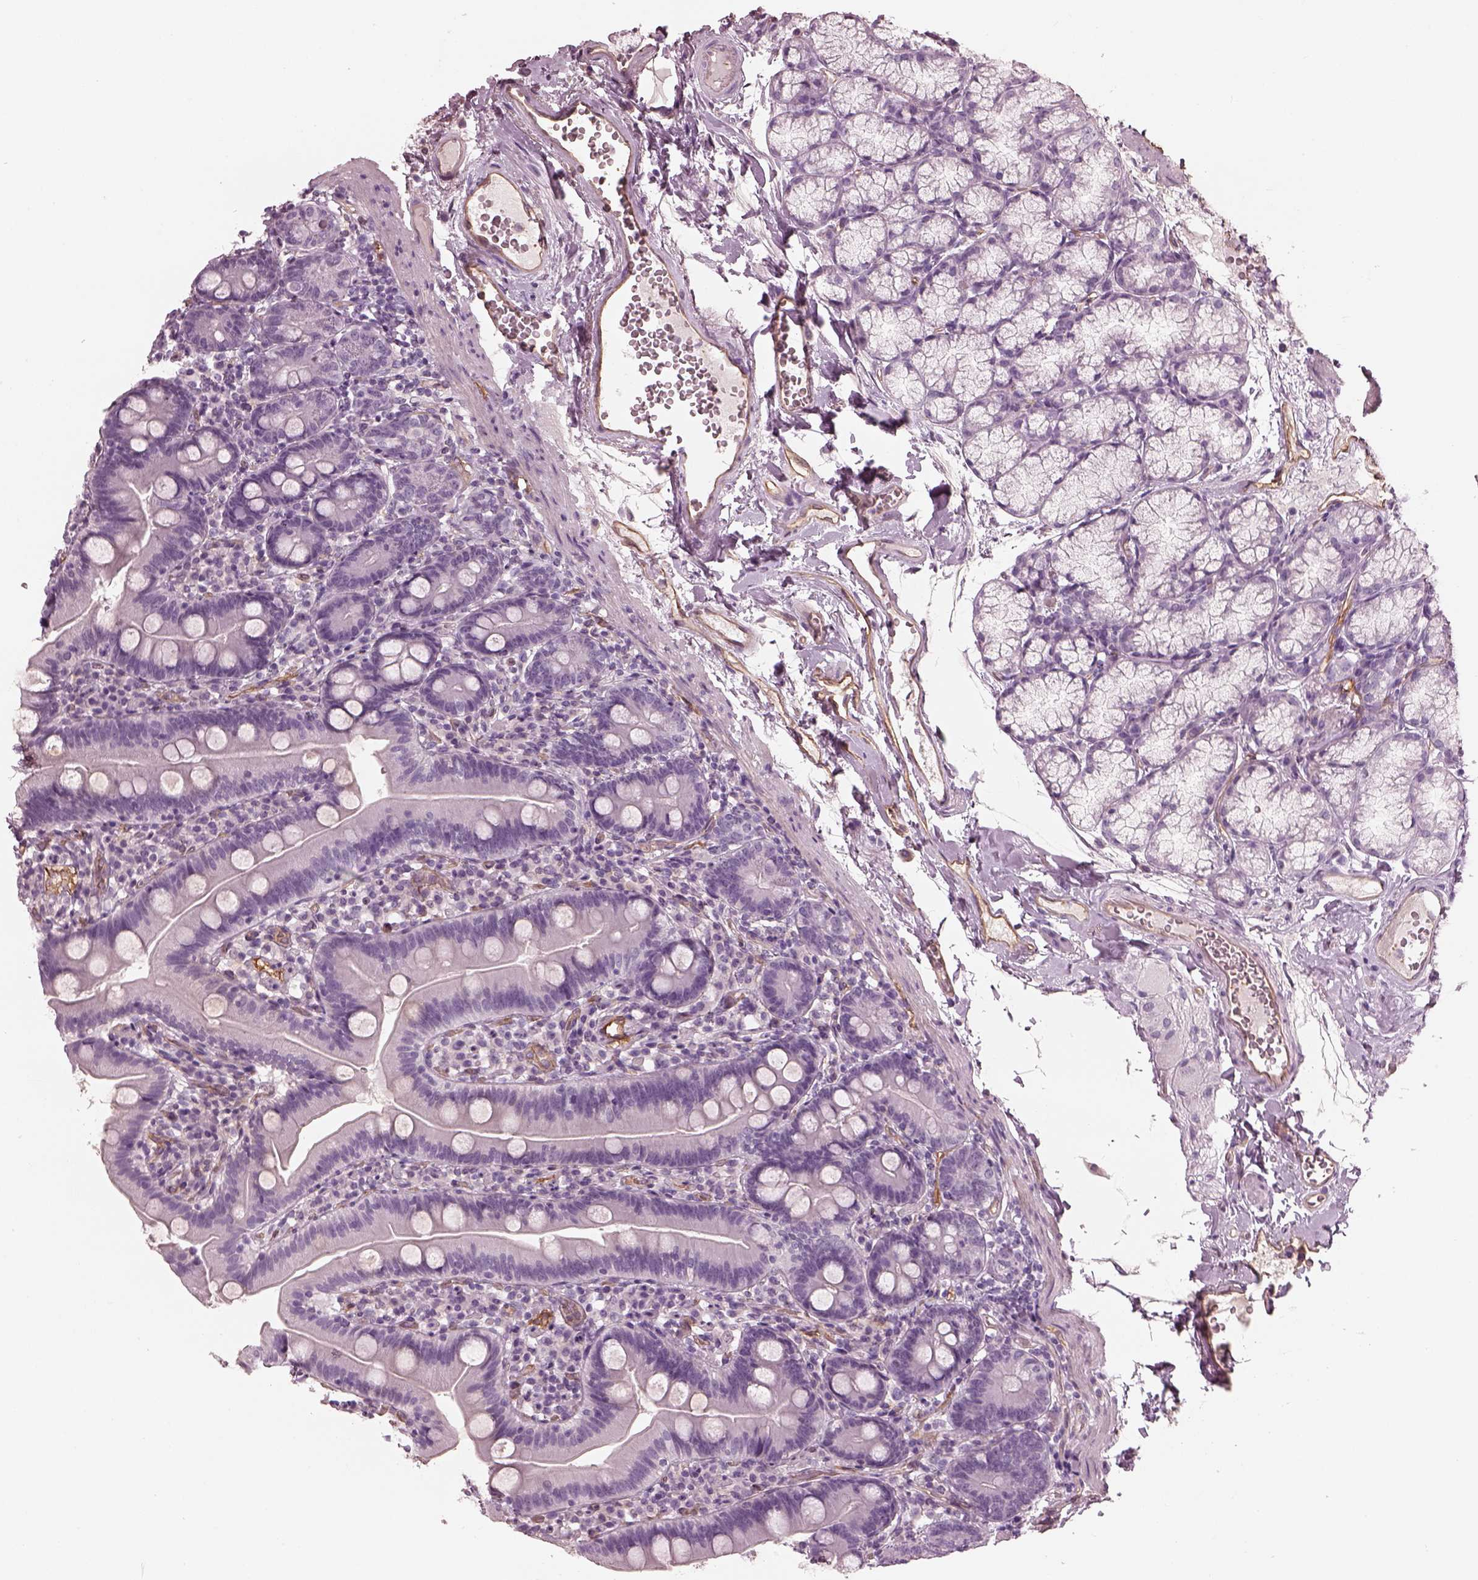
{"staining": {"intensity": "negative", "quantity": "none", "location": "none"}, "tissue": "duodenum", "cell_type": "Glandular cells", "image_type": "normal", "snomed": [{"axis": "morphology", "description": "Normal tissue, NOS"}, {"axis": "topography", "description": "Duodenum"}], "caption": "Duodenum stained for a protein using immunohistochemistry displays no staining glandular cells.", "gene": "EIF4E1B", "patient": {"sex": "female", "age": 67}}